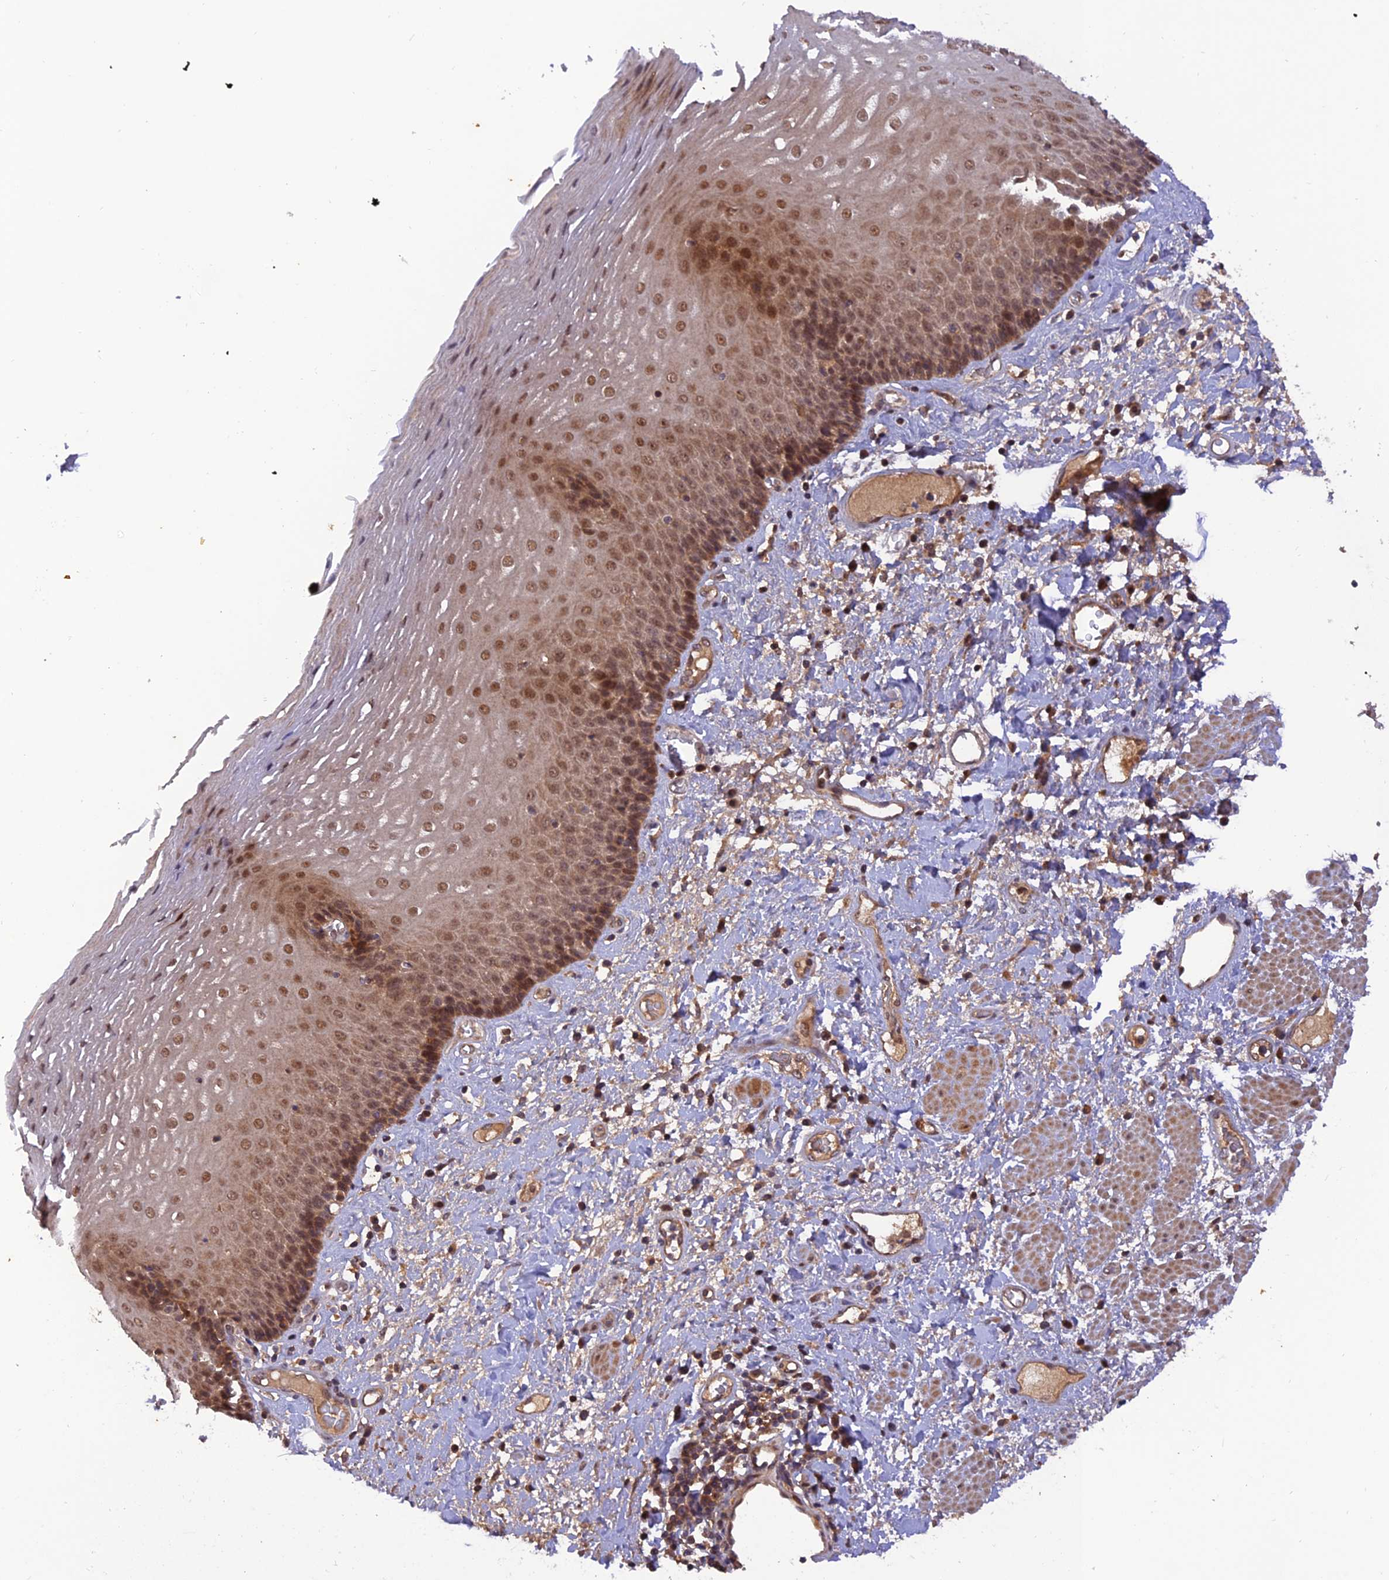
{"staining": {"intensity": "moderate", "quantity": ">75%", "location": "cytoplasmic/membranous,nuclear"}, "tissue": "esophagus", "cell_type": "Squamous epithelial cells", "image_type": "normal", "snomed": [{"axis": "morphology", "description": "Normal tissue, NOS"}, {"axis": "morphology", "description": "Adenocarcinoma, NOS"}, {"axis": "topography", "description": "Esophagus"}], "caption": "IHC micrograph of normal esophagus: human esophagus stained using IHC reveals medium levels of moderate protein expression localized specifically in the cytoplasmic/membranous,nuclear of squamous epithelial cells, appearing as a cytoplasmic/membranous,nuclear brown color.", "gene": "REV1", "patient": {"sex": "male", "age": 62}}